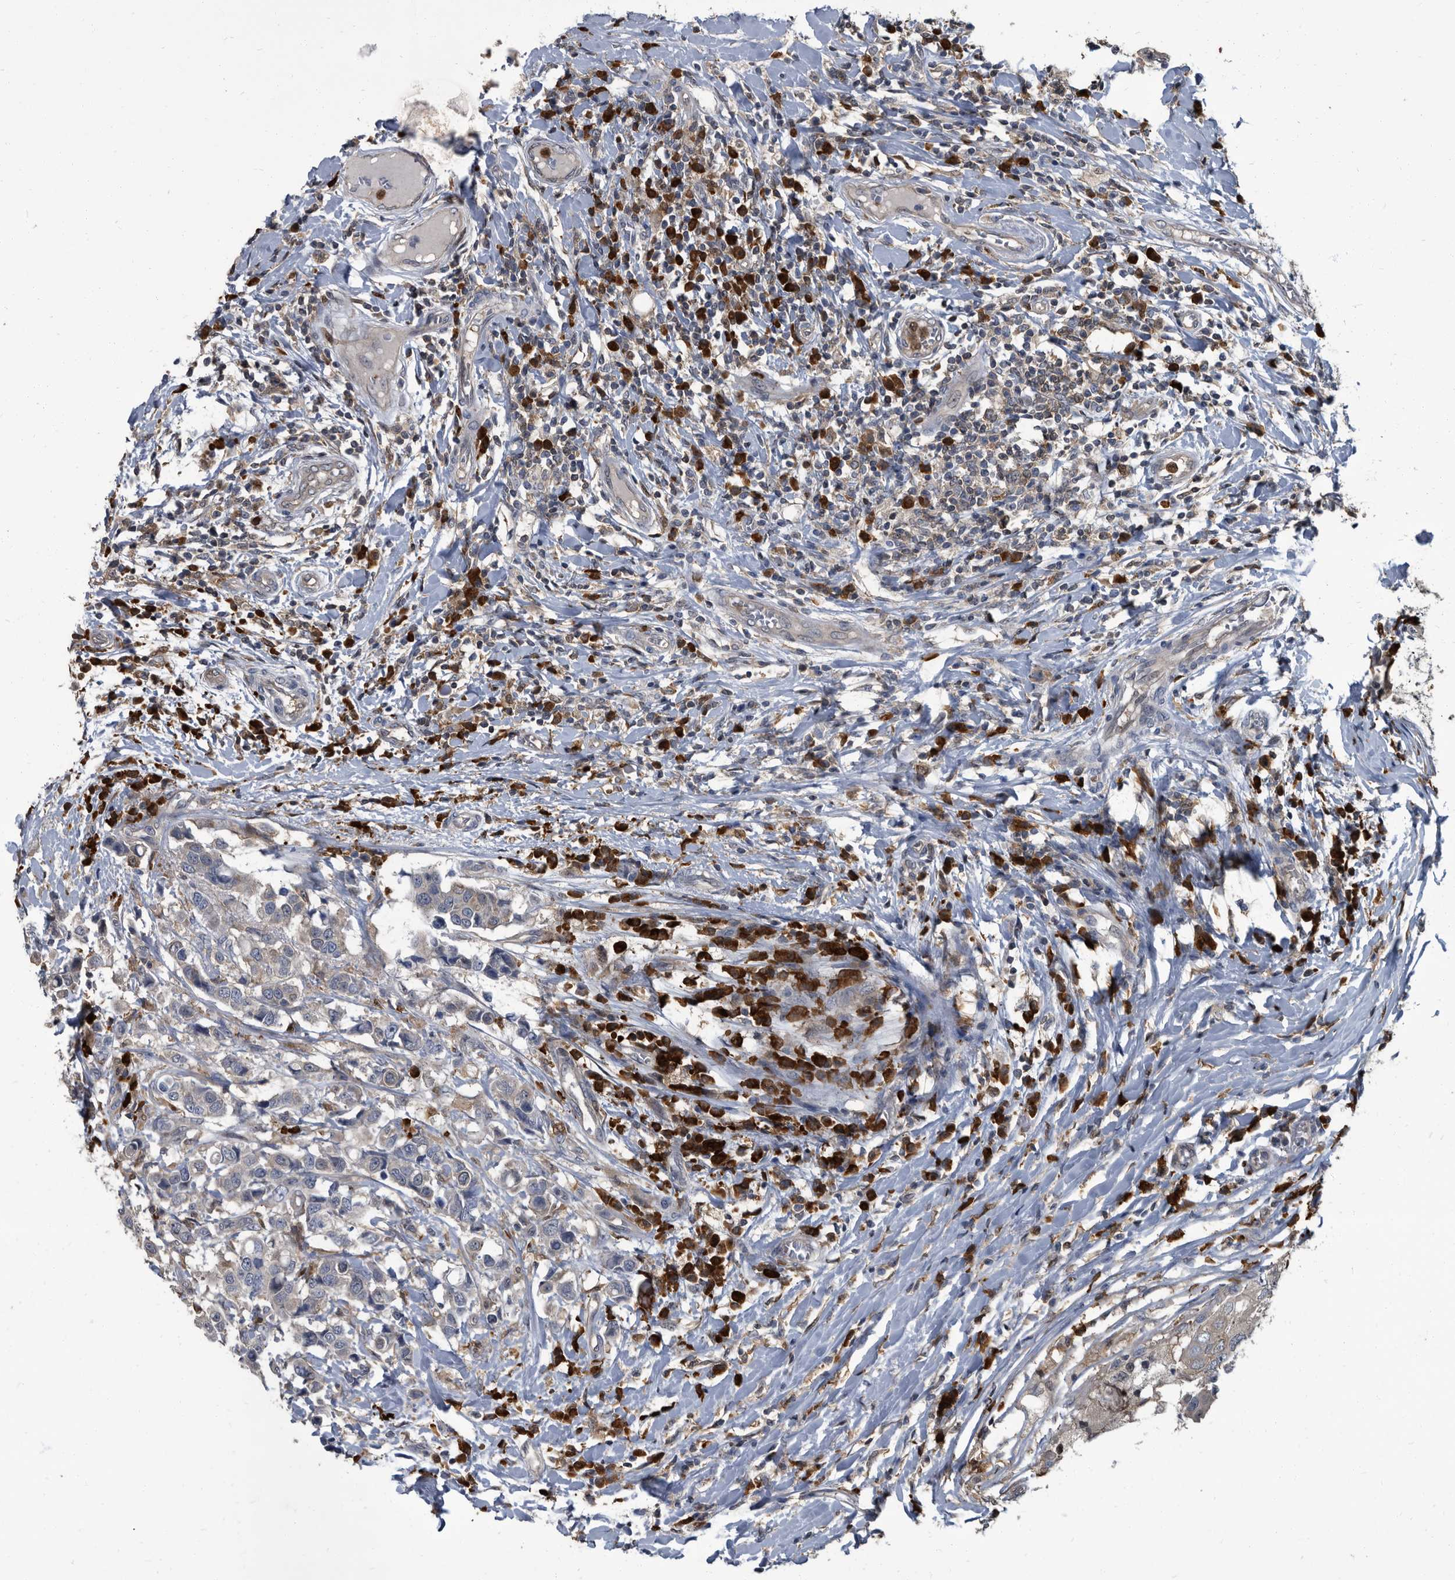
{"staining": {"intensity": "weak", "quantity": "<25%", "location": "cytoplasmic/membranous"}, "tissue": "breast cancer", "cell_type": "Tumor cells", "image_type": "cancer", "snomed": [{"axis": "morphology", "description": "Duct carcinoma"}, {"axis": "topography", "description": "Breast"}], "caption": "Tumor cells are negative for protein expression in human breast cancer.", "gene": "CDV3", "patient": {"sex": "female", "age": 27}}